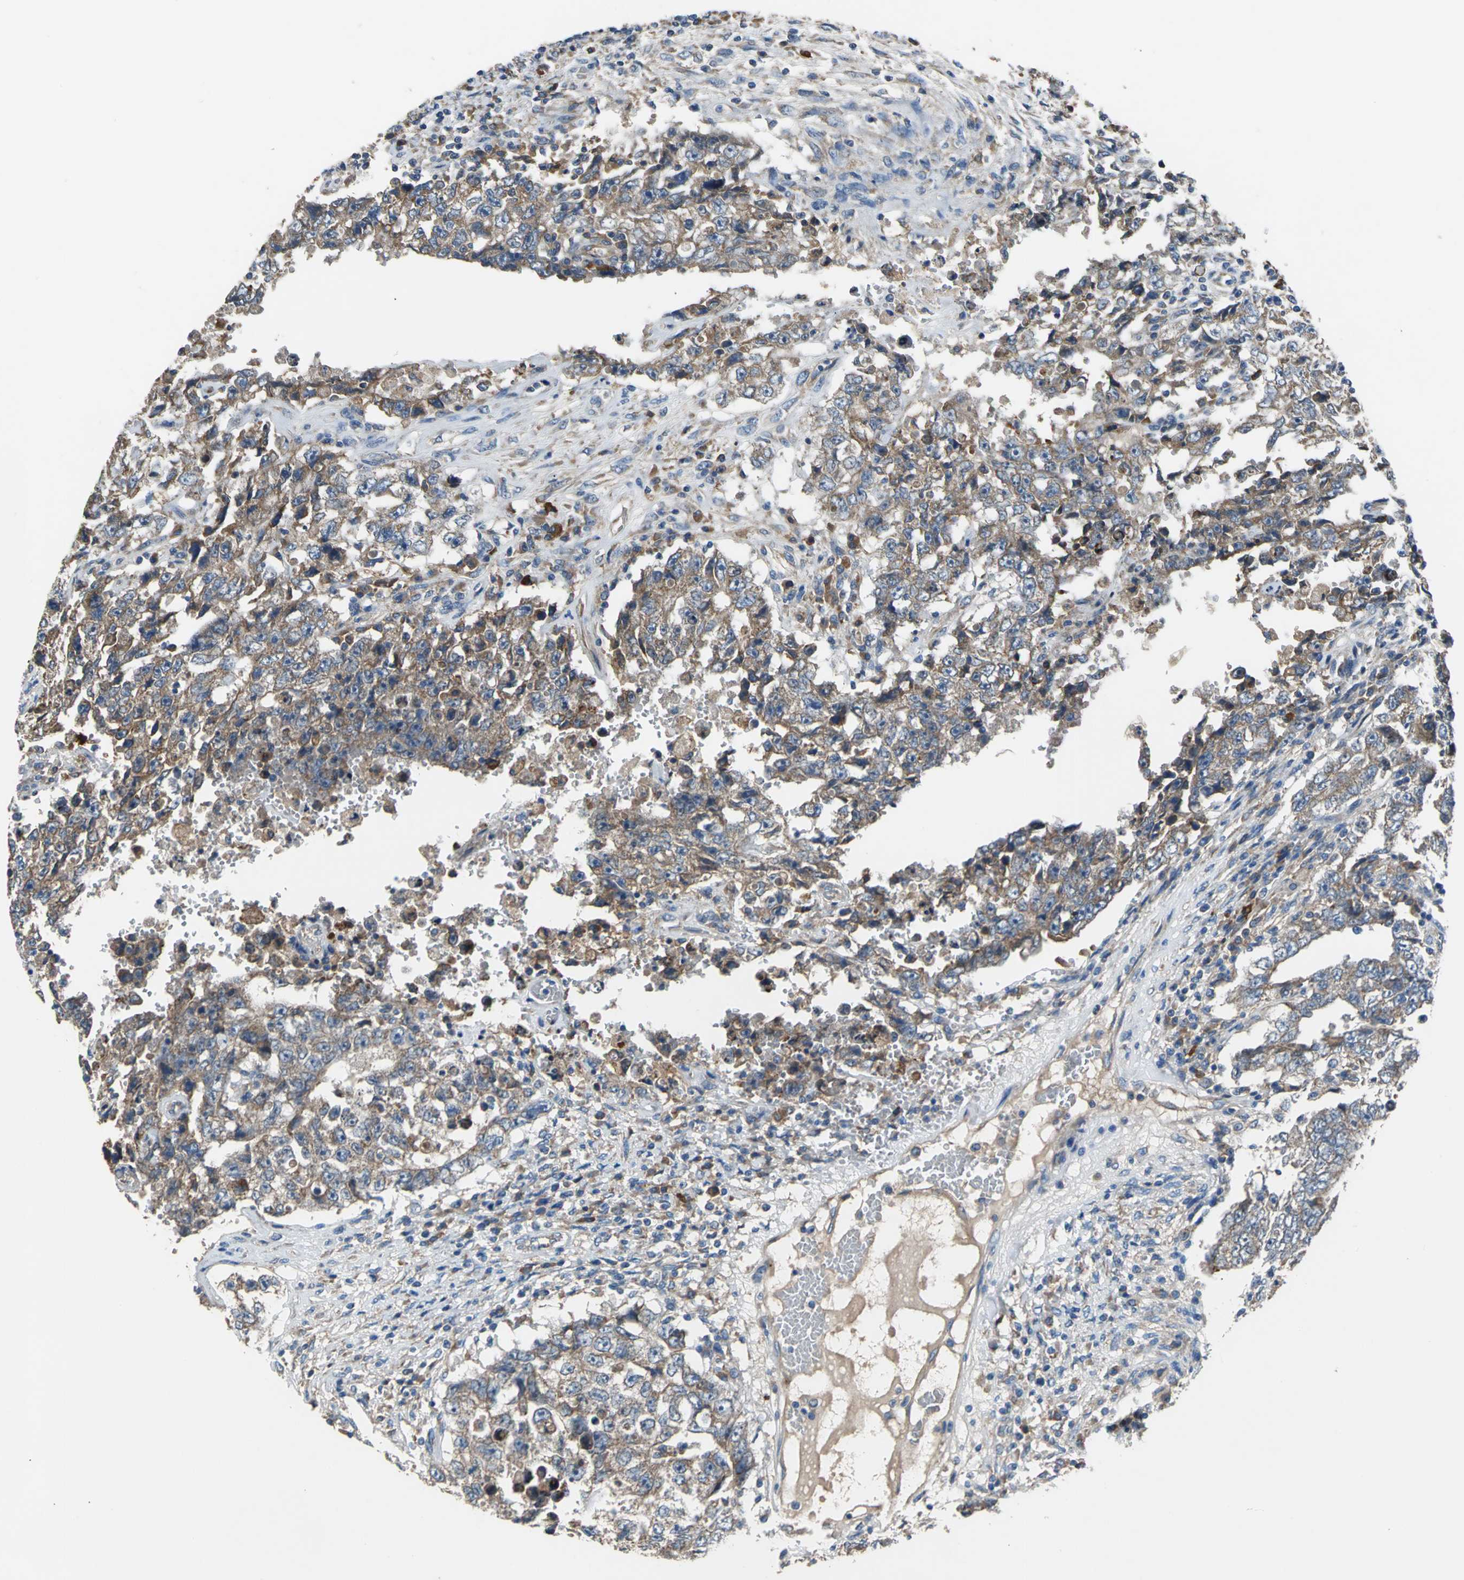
{"staining": {"intensity": "moderate", "quantity": ">75%", "location": "cytoplasmic/membranous"}, "tissue": "testis cancer", "cell_type": "Tumor cells", "image_type": "cancer", "snomed": [{"axis": "morphology", "description": "Carcinoma, Embryonal, NOS"}, {"axis": "topography", "description": "Testis"}], "caption": "Moderate cytoplasmic/membranous expression is identified in approximately >75% of tumor cells in testis embryonal carcinoma.", "gene": "HEPH", "patient": {"sex": "male", "age": 26}}